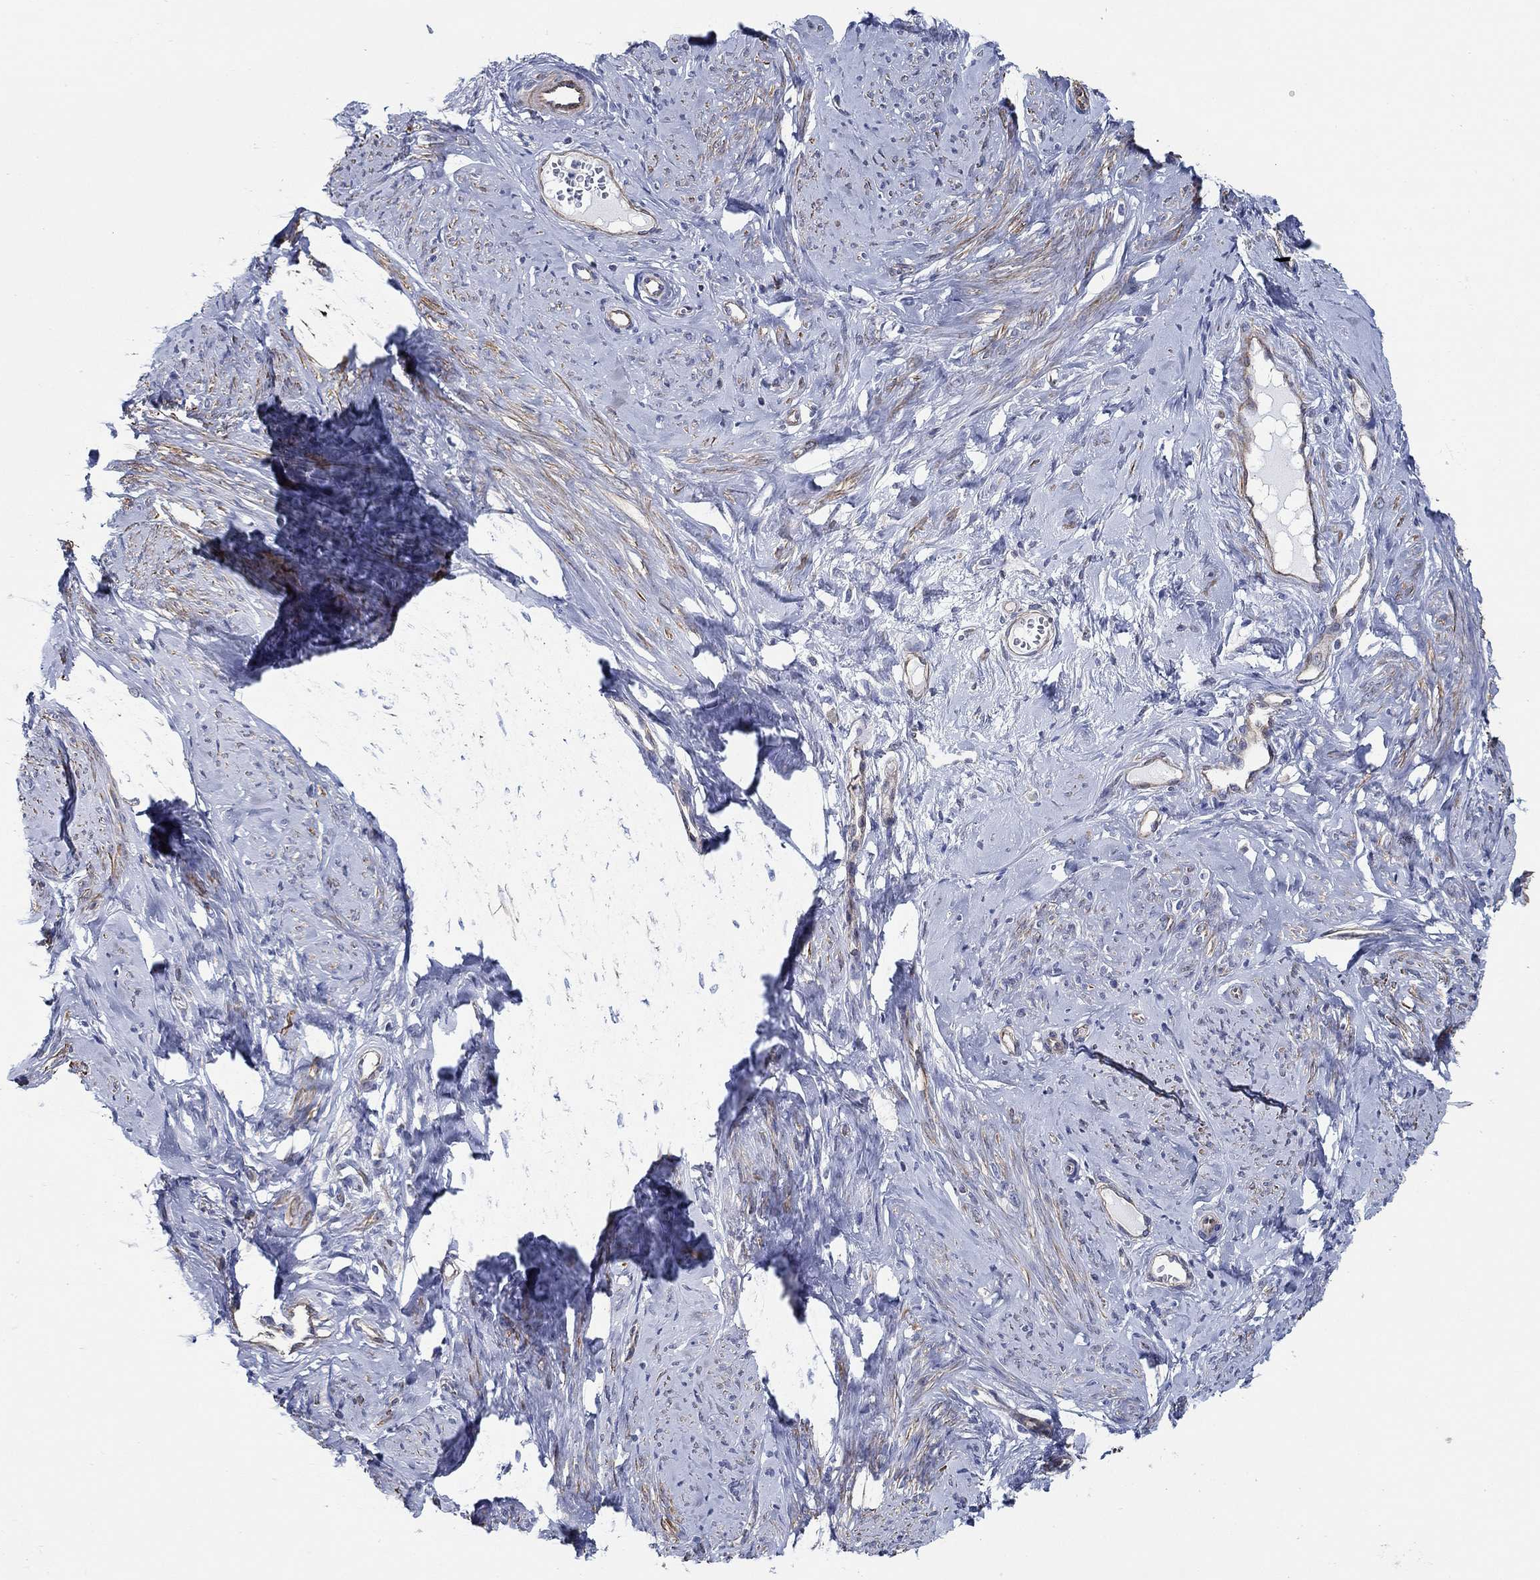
{"staining": {"intensity": "moderate", "quantity": "25%-75%", "location": "cytoplasmic/membranous"}, "tissue": "smooth muscle", "cell_type": "Smooth muscle cells", "image_type": "normal", "snomed": [{"axis": "morphology", "description": "Normal tissue, NOS"}, {"axis": "topography", "description": "Smooth muscle"}], "caption": "A high-resolution histopathology image shows immunohistochemistry (IHC) staining of benign smooth muscle, which shows moderate cytoplasmic/membranous expression in approximately 25%-75% of smooth muscle cells.", "gene": "FMN1", "patient": {"sex": "female", "age": 48}}